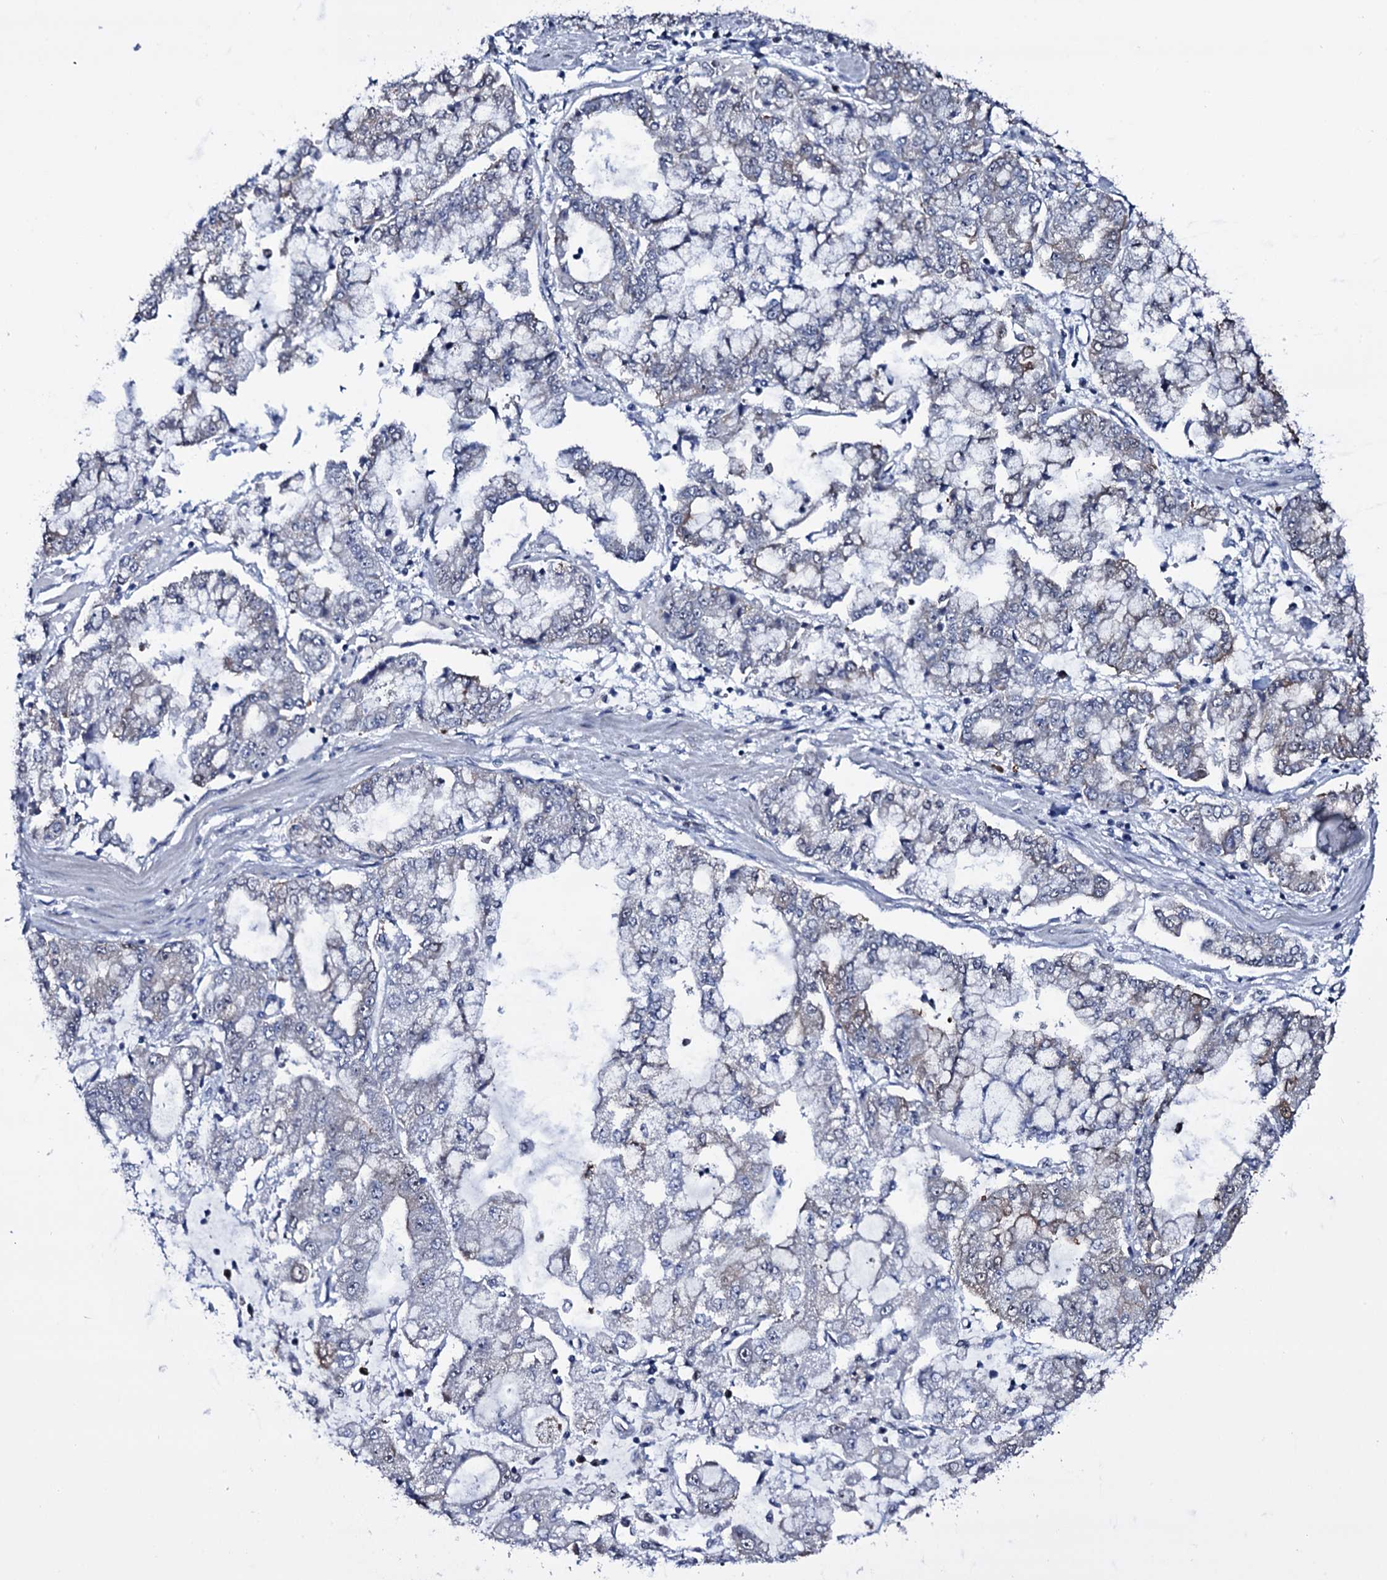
{"staining": {"intensity": "negative", "quantity": "none", "location": "none"}, "tissue": "stomach cancer", "cell_type": "Tumor cells", "image_type": "cancer", "snomed": [{"axis": "morphology", "description": "Adenocarcinoma, NOS"}, {"axis": "topography", "description": "Stomach"}], "caption": "Tumor cells show no significant expression in stomach cancer (adenocarcinoma).", "gene": "GAREM1", "patient": {"sex": "male", "age": 76}}